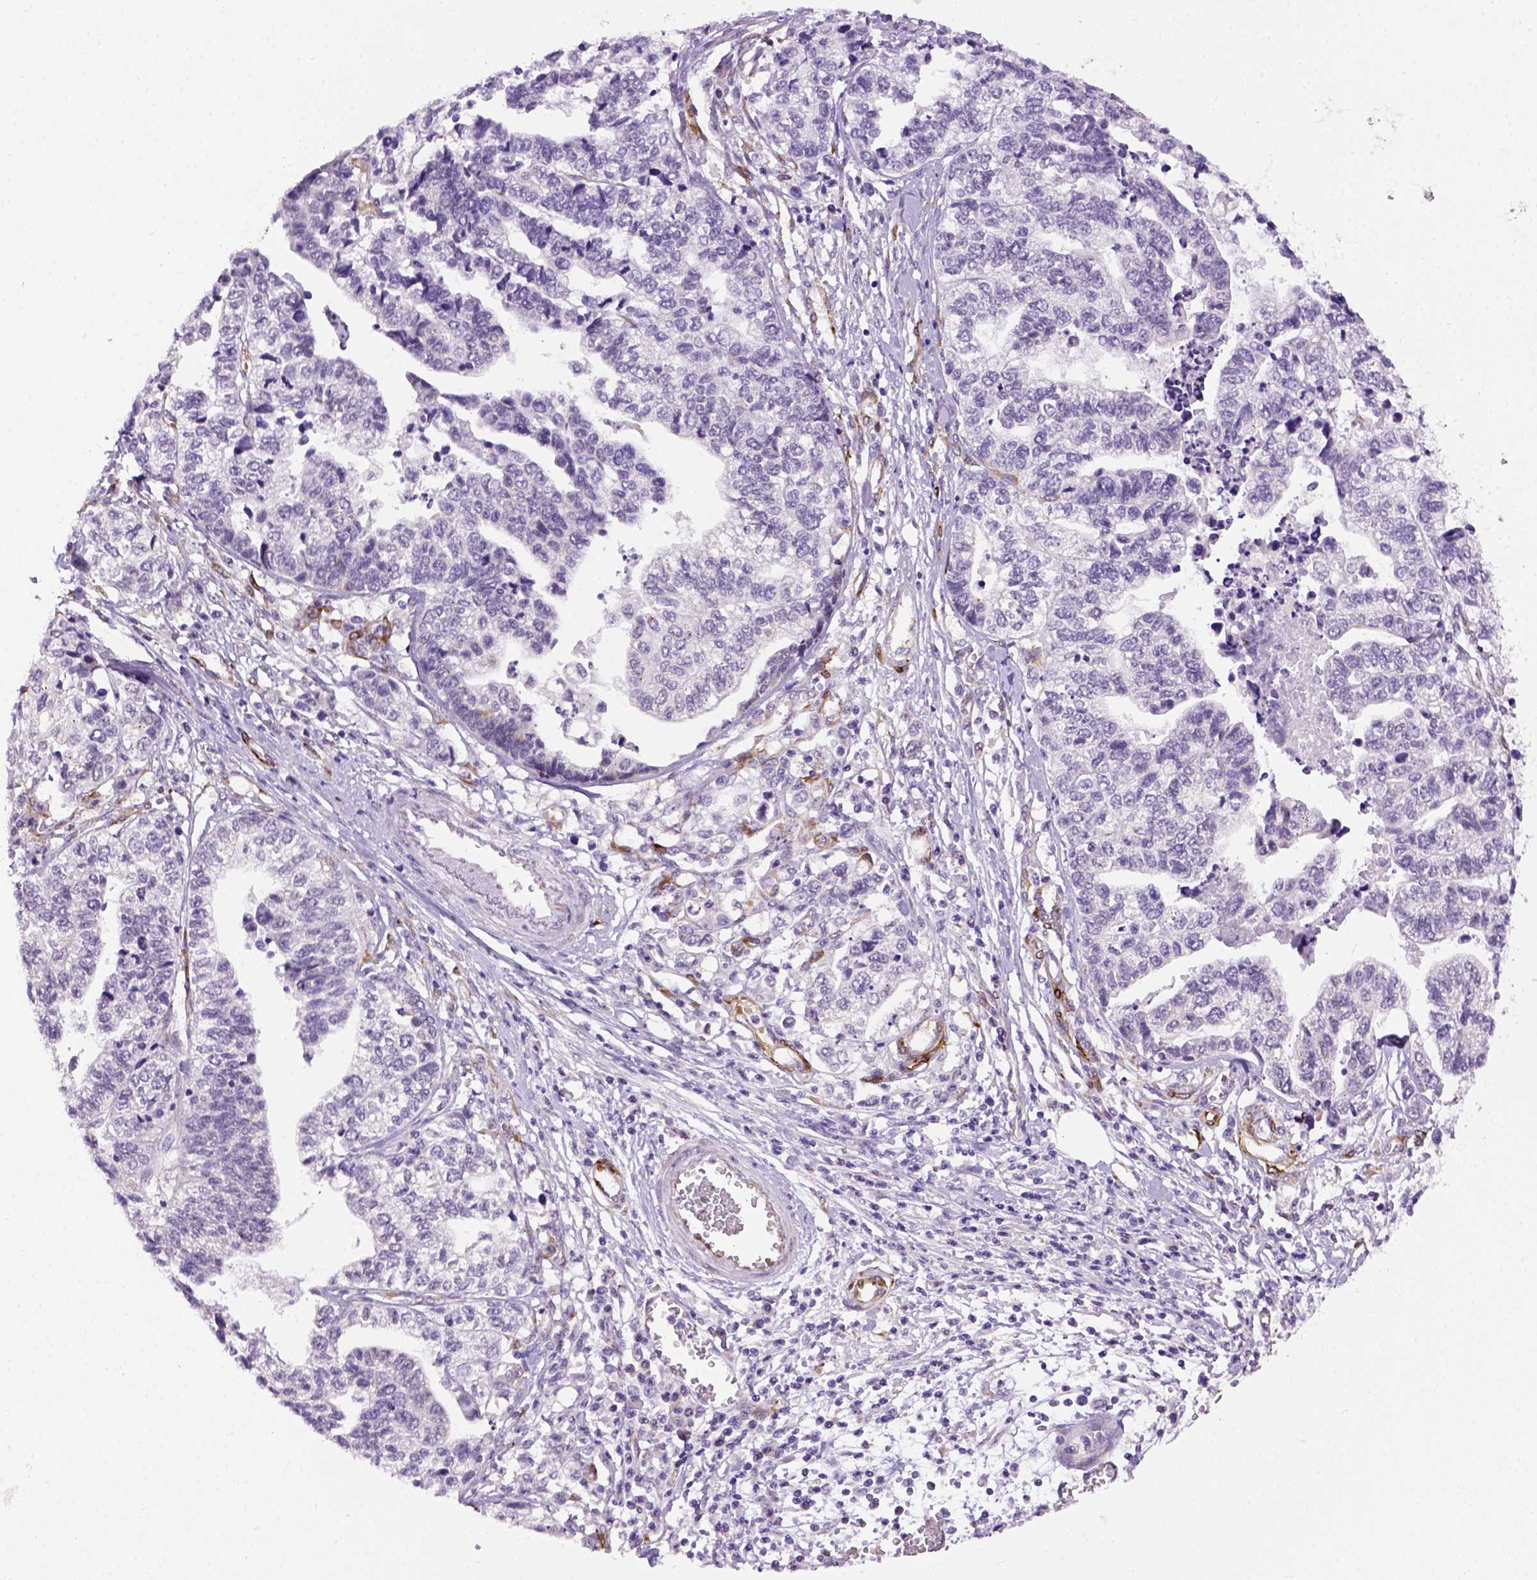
{"staining": {"intensity": "negative", "quantity": "none", "location": "none"}, "tissue": "stomach cancer", "cell_type": "Tumor cells", "image_type": "cancer", "snomed": [{"axis": "morphology", "description": "Adenocarcinoma, NOS"}, {"axis": "topography", "description": "Stomach, upper"}], "caption": "This image is of adenocarcinoma (stomach) stained with immunohistochemistry to label a protein in brown with the nuclei are counter-stained blue. There is no expression in tumor cells. The staining was performed using DAB (3,3'-diaminobenzidine) to visualize the protein expression in brown, while the nuclei were stained in blue with hematoxylin (Magnification: 20x).", "gene": "KAZN", "patient": {"sex": "female", "age": 67}}